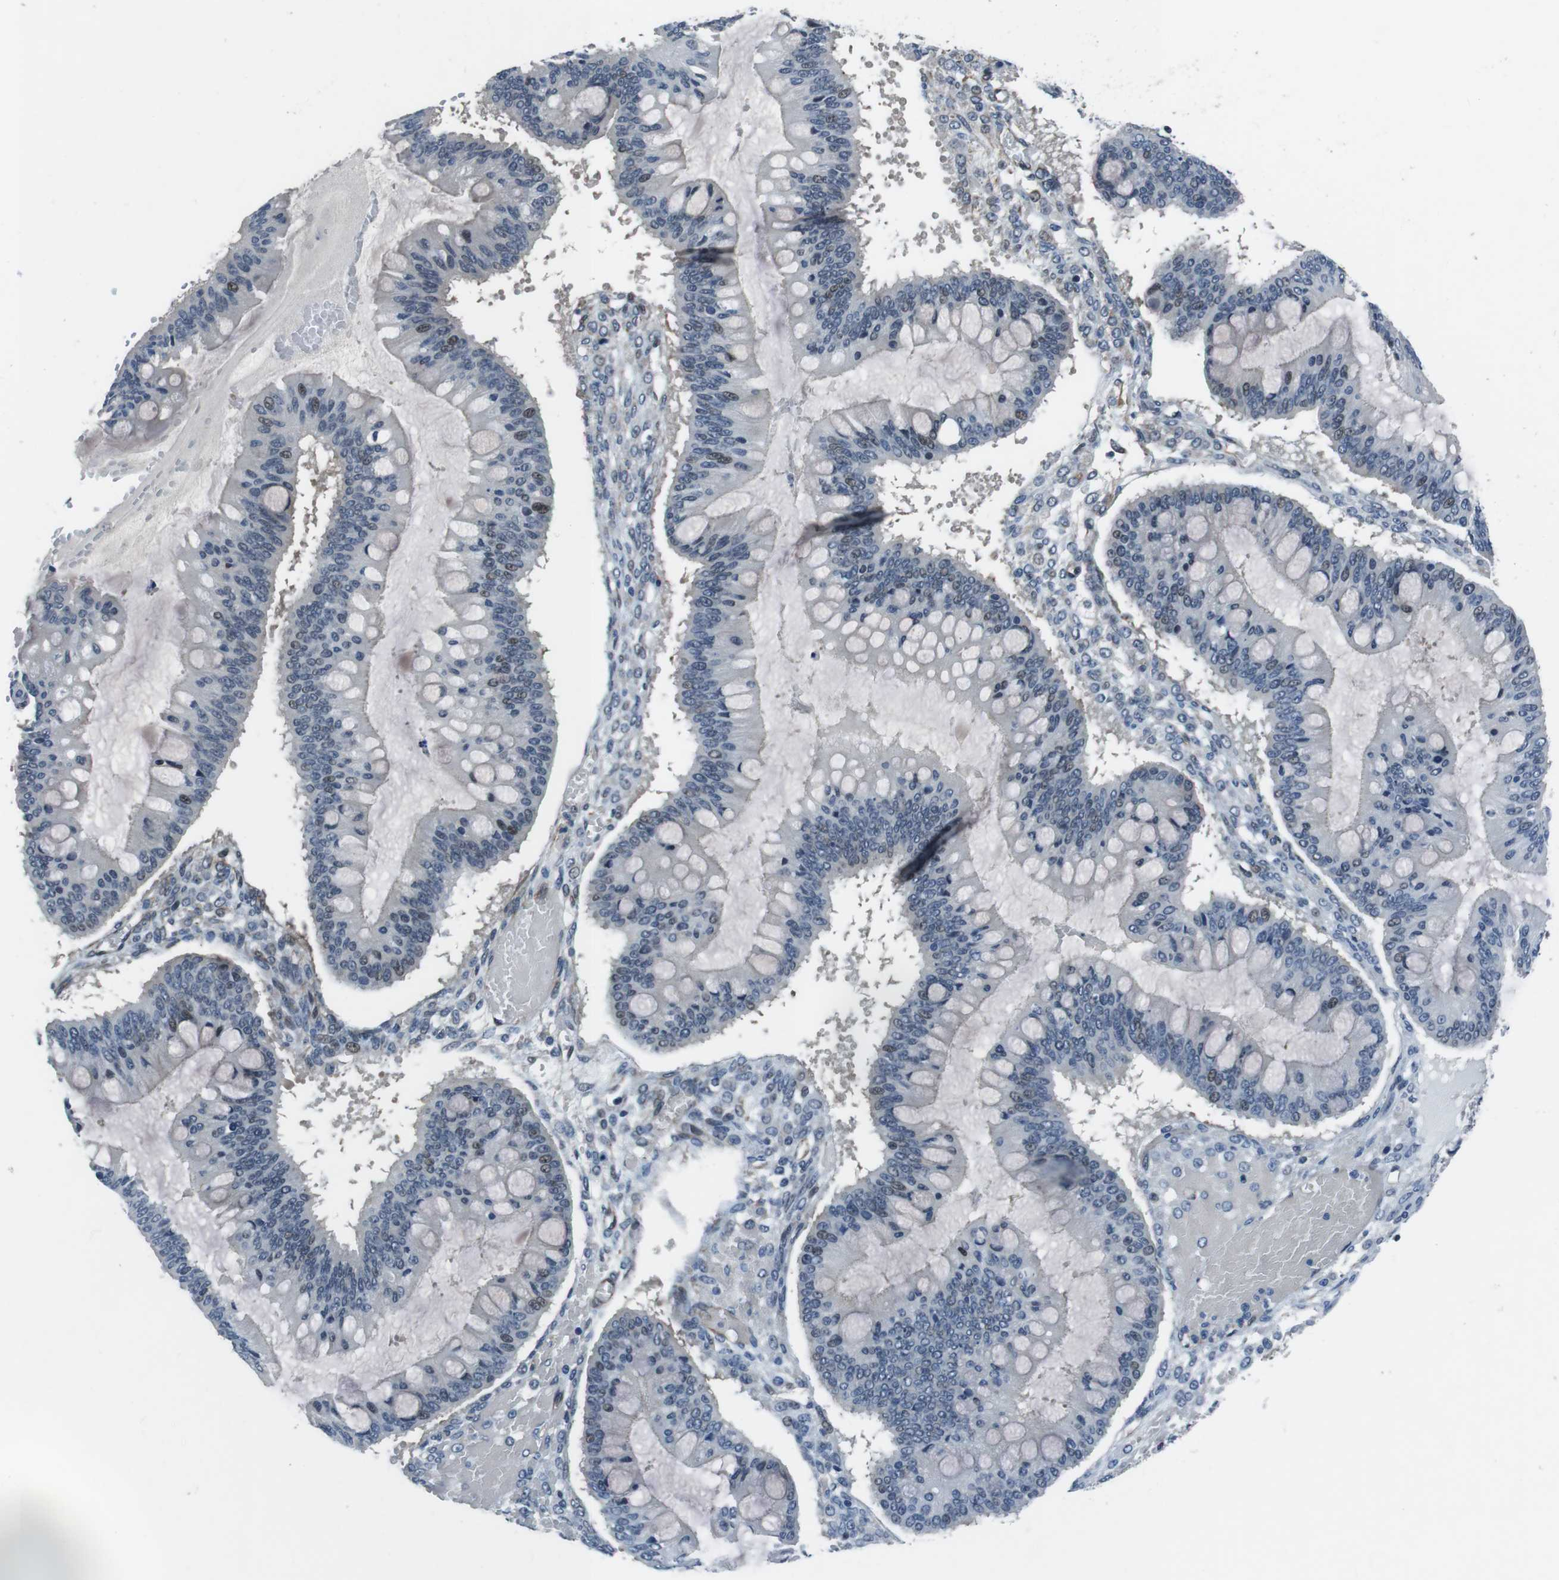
{"staining": {"intensity": "negative", "quantity": "none", "location": "none"}, "tissue": "ovarian cancer", "cell_type": "Tumor cells", "image_type": "cancer", "snomed": [{"axis": "morphology", "description": "Cystadenocarcinoma, mucinous, NOS"}, {"axis": "topography", "description": "Ovary"}], "caption": "Immunohistochemical staining of ovarian cancer demonstrates no significant staining in tumor cells.", "gene": "LRRC49", "patient": {"sex": "female", "age": 73}}